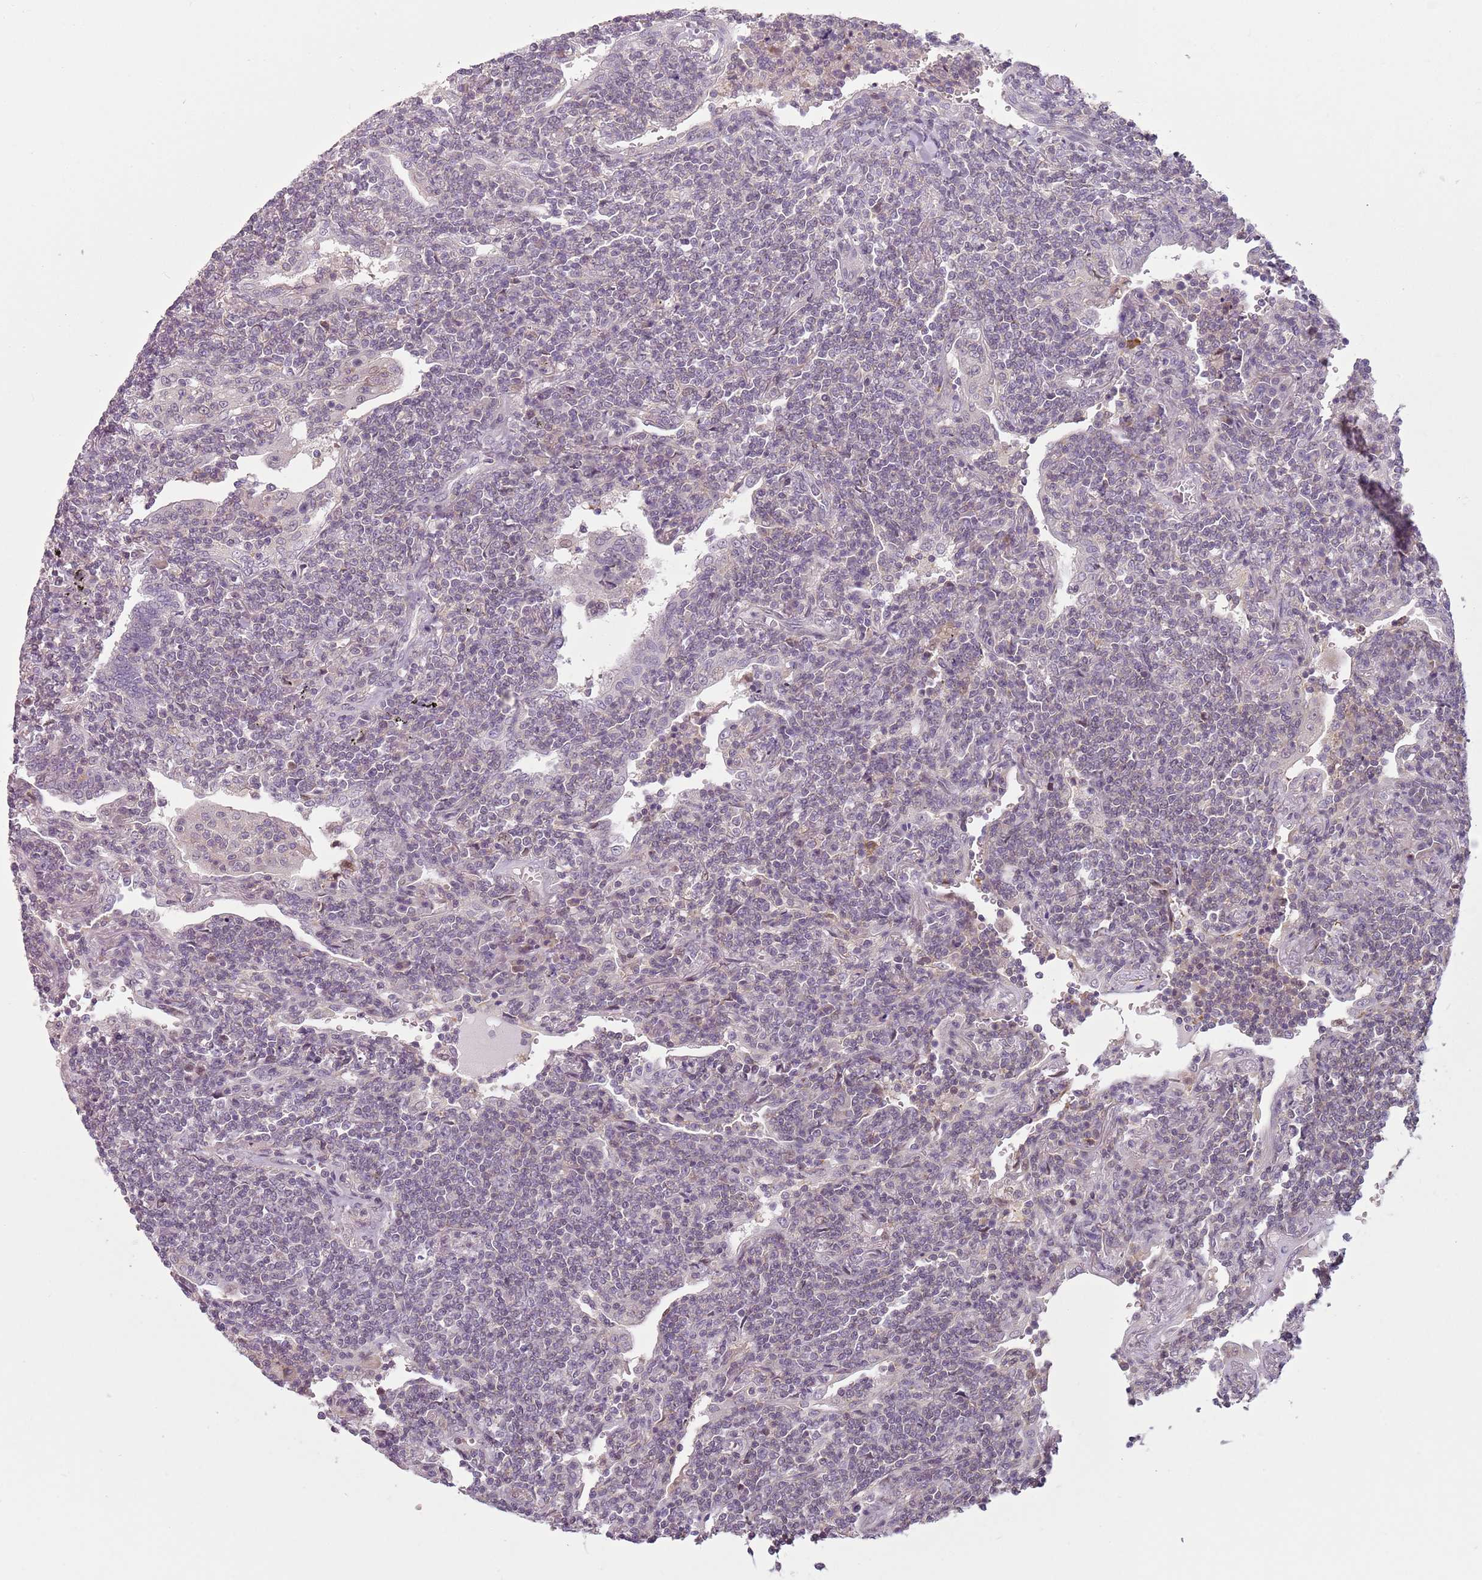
{"staining": {"intensity": "negative", "quantity": "none", "location": "none"}, "tissue": "lymphoma", "cell_type": "Tumor cells", "image_type": "cancer", "snomed": [{"axis": "morphology", "description": "Malignant lymphoma, non-Hodgkin's type, Low grade"}, {"axis": "topography", "description": "Lung"}], "caption": "Tumor cells are negative for brown protein staining in low-grade malignant lymphoma, non-Hodgkin's type. (Brightfield microscopy of DAB (3,3'-diaminobenzidine) immunohistochemistry at high magnification).", "gene": "DEFB116", "patient": {"sex": "female", "age": 71}}